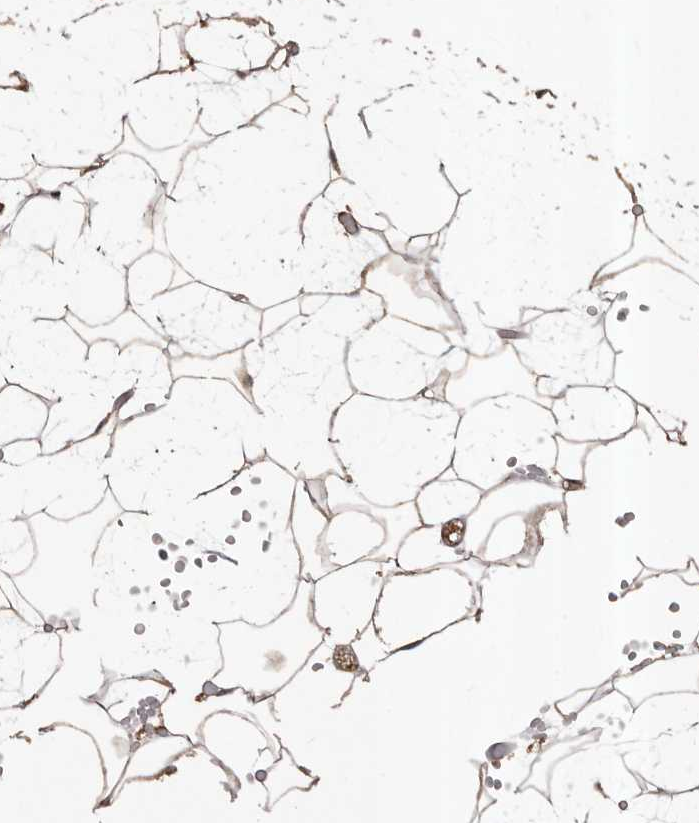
{"staining": {"intensity": "weak", "quantity": "25%-75%", "location": "cytoplasmic/membranous"}, "tissue": "adipose tissue", "cell_type": "Adipocytes", "image_type": "normal", "snomed": [{"axis": "morphology", "description": "Normal tissue, NOS"}, {"axis": "topography", "description": "Breast"}], "caption": "Immunohistochemical staining of unremarkable adipose tissue displays weak cytoplasmic/membranous protein expression in about 25%-75% of adipocytes.", "gene": "STEAP2", "patient": {"sex": "female", "age": 23}}